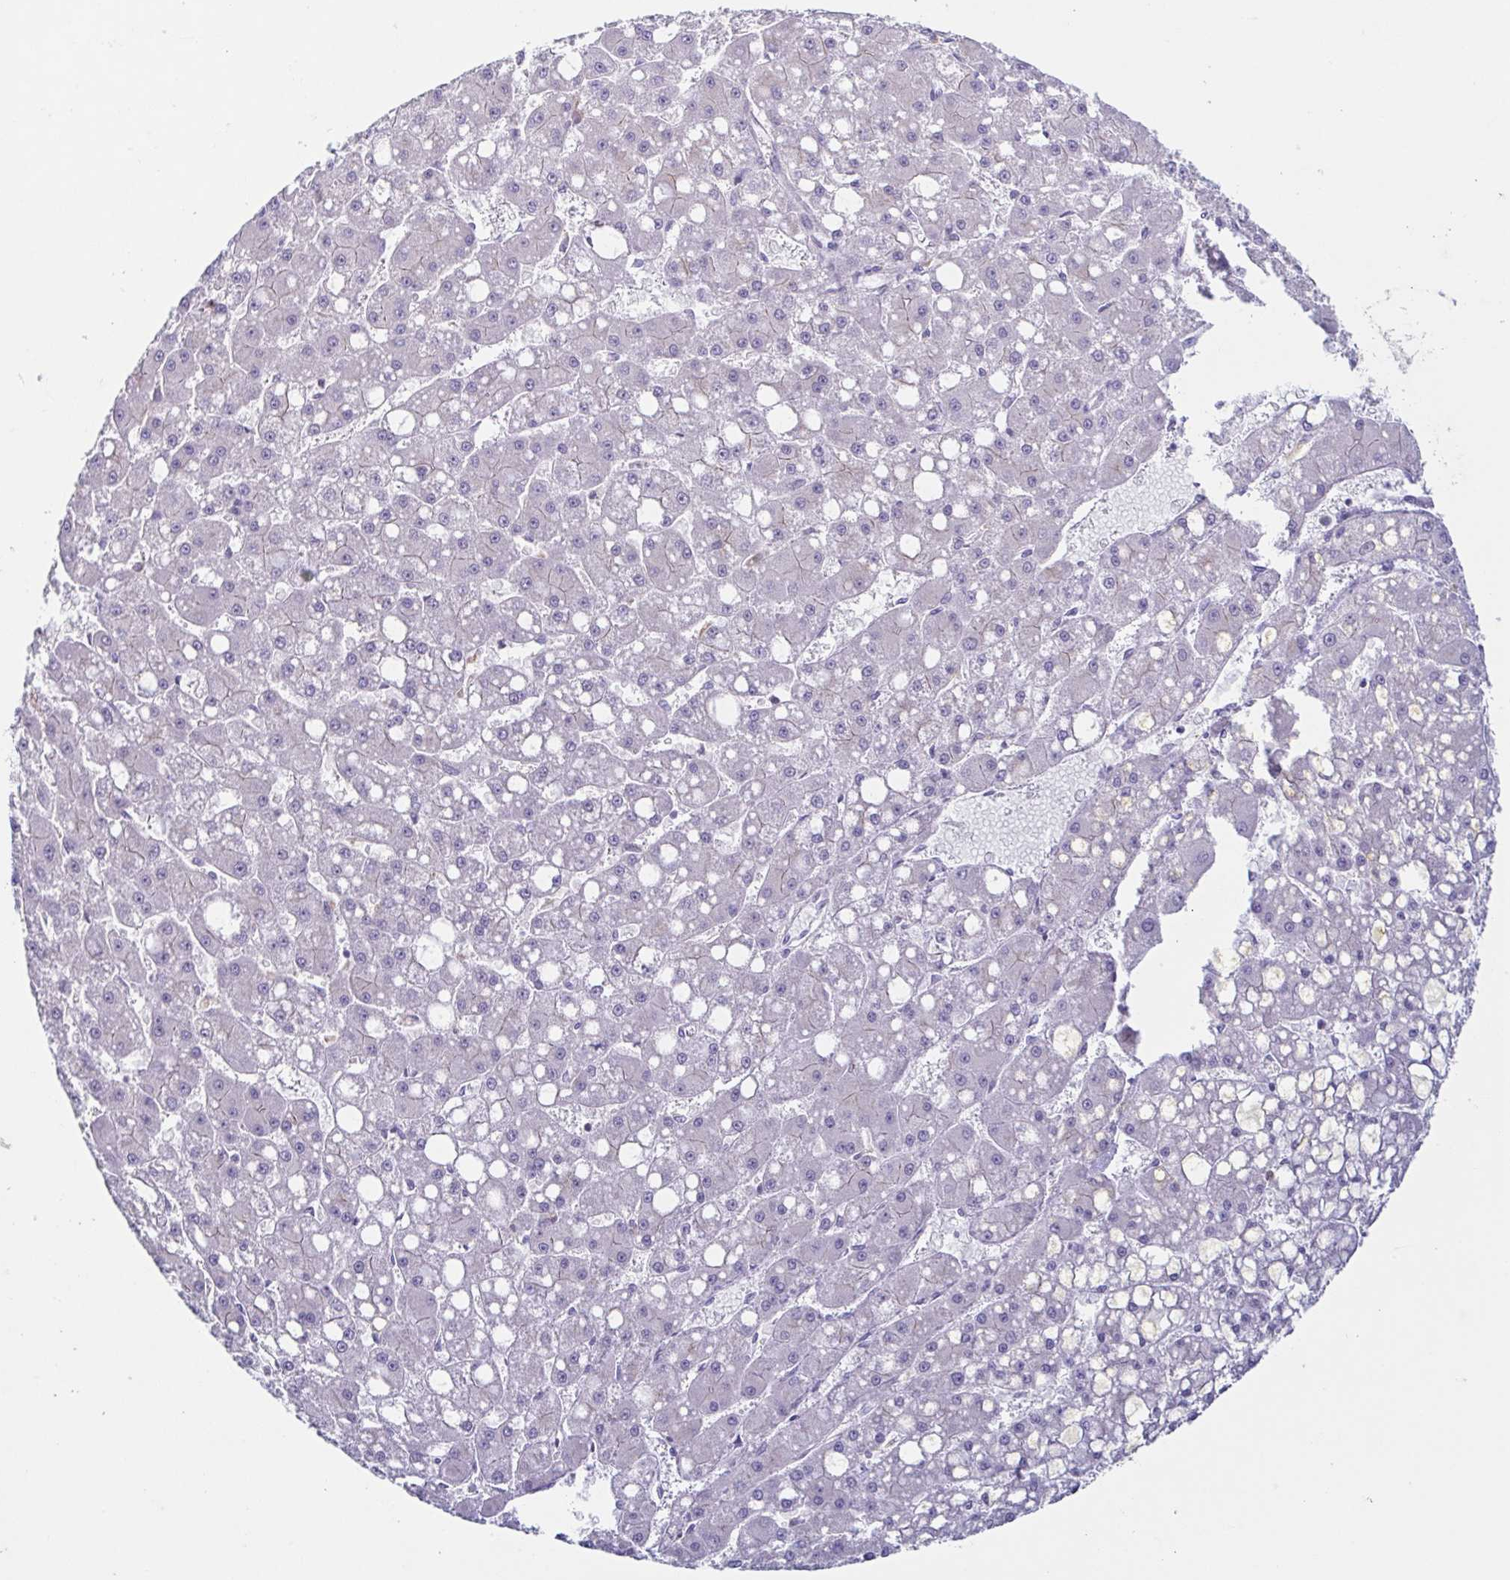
{"staining": {"intensity": "negative", "quantity": "none", "location": "none"}, "tissue": "liver cancer", "cell_type": "Tumor cells", "image_type": "cancer", "snomed": [{"axis": "morphology", "description": "Carcinoma, Hepatocellular, NOS"}, {"axis": "topography", "description": "Liver"}], "caption": "IHC of liver cancer (hepatocellular carcinoma) demonstrates no expression in tumor cells.", "gene": "ATP6V1G2", "patient": {"sex": "male", "age": 67}}